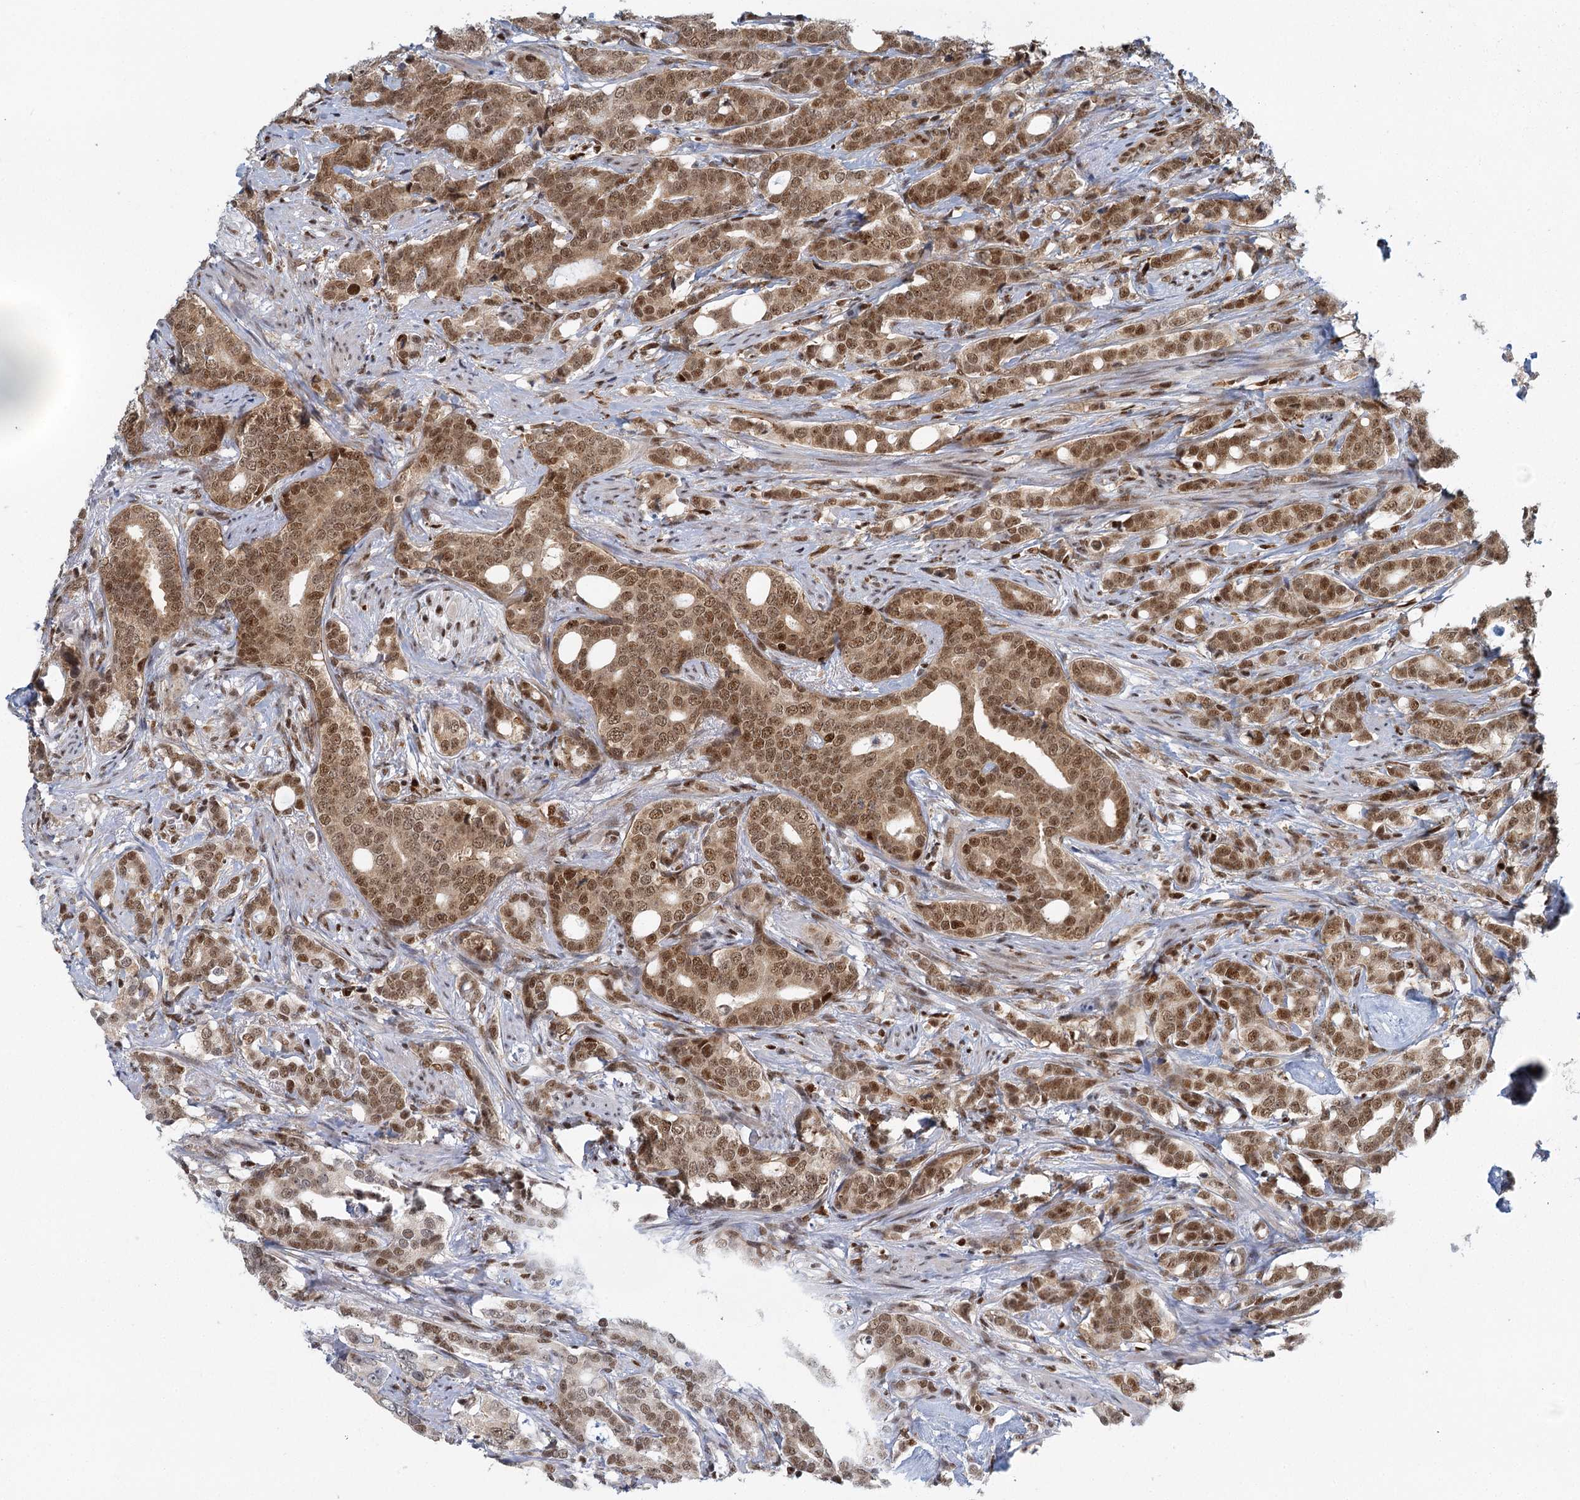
{"staining": {"intensity": "moderate", "quantity": ">75%", "location": "nuclear"}, "tissue": "prostate cancer", "cell_type": "Tumor cells", "image_type": "cancer", "snomed": [{"axis": "morphology", "description": "Adenocarcinoma, Low grade"}, {"axis": "topography", "description": "Prostate"}], "caption": "Moderate nuclear protein positivity is seen in approximately >75% of tumor cells in adenocarcinoma (low-grade) (prostate).", "gene": "GPATCH11", "patient": {"sex": "male", "age": 71}}